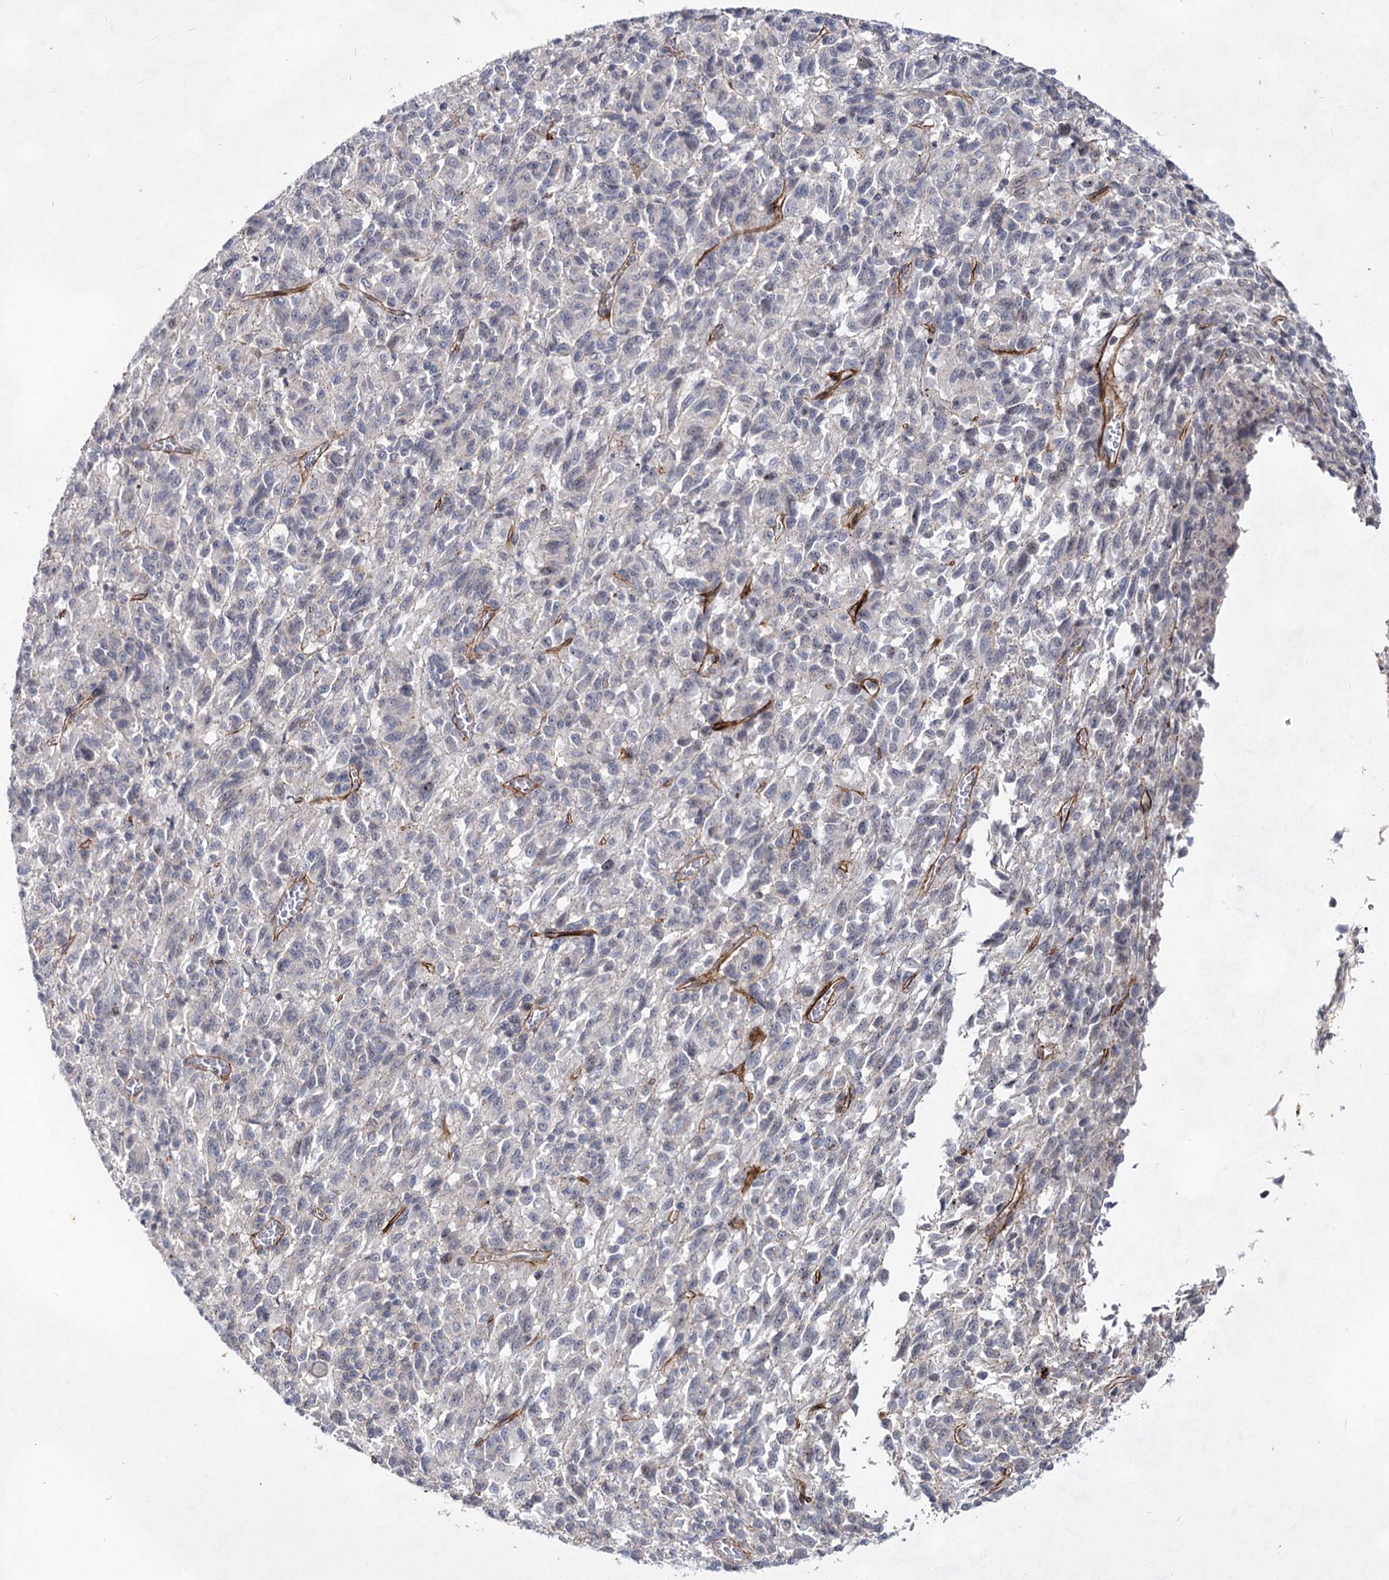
{"staining": {"intensity": "negative", "quantity": "none", "location": "none"}, "tissue": "melanoma", "cell_type": "Tumor cells", "image_type": "cancer", "snomed": [{"axis": "morphology", "description": "Malignant melanoma, Metastatic site"}, {"axis": "topography", "description": "Lung"}], "caption": "A micrograph of human melanoma is negative for staining in tumor cells.", "gene": "ATL2", "patient": {"sex": "male", "age": 64}}